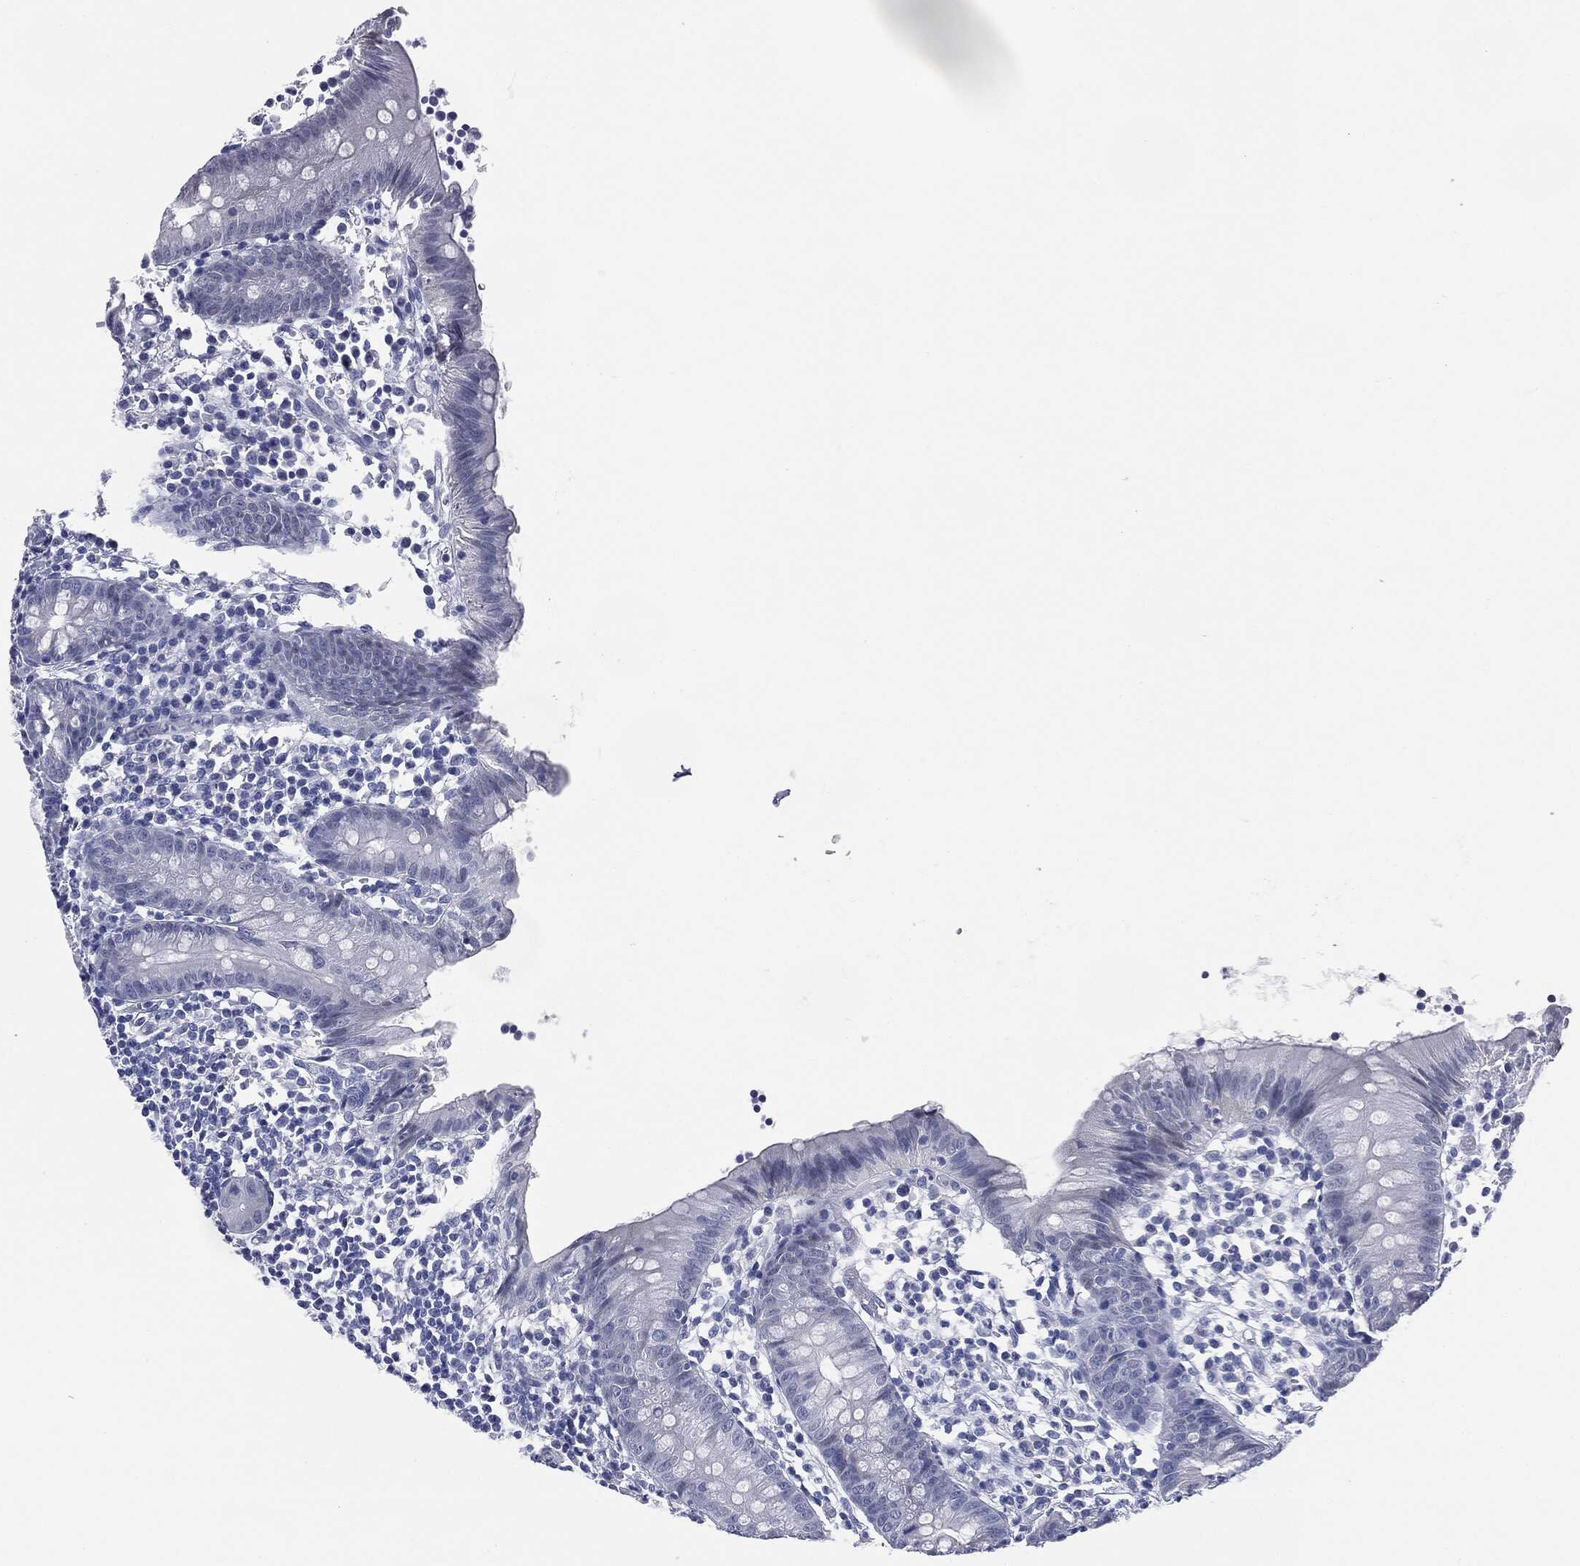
{"staining": {"intensity": "negative", "quantity": "none", "location": "none"}, "tissue": "appendix", "cell_type": "Glandular cells", "image_type": "normal", "snomed": [{"axis": "morphology", "description": "Normal tissue, NOS"}, {"axis": "topography", "description": "Appendix"}], "caption": "Immunohistochemistry of benign appendix reveals no positivity in glandular cells. The staining was performed using DAB to visualize the protein expression in brown, while the nuclei were stained in blue with hematoxylin (Magnification: 20x).", "gene": "ATP2A1", "patient": {"sex": "female", "age": 40}}